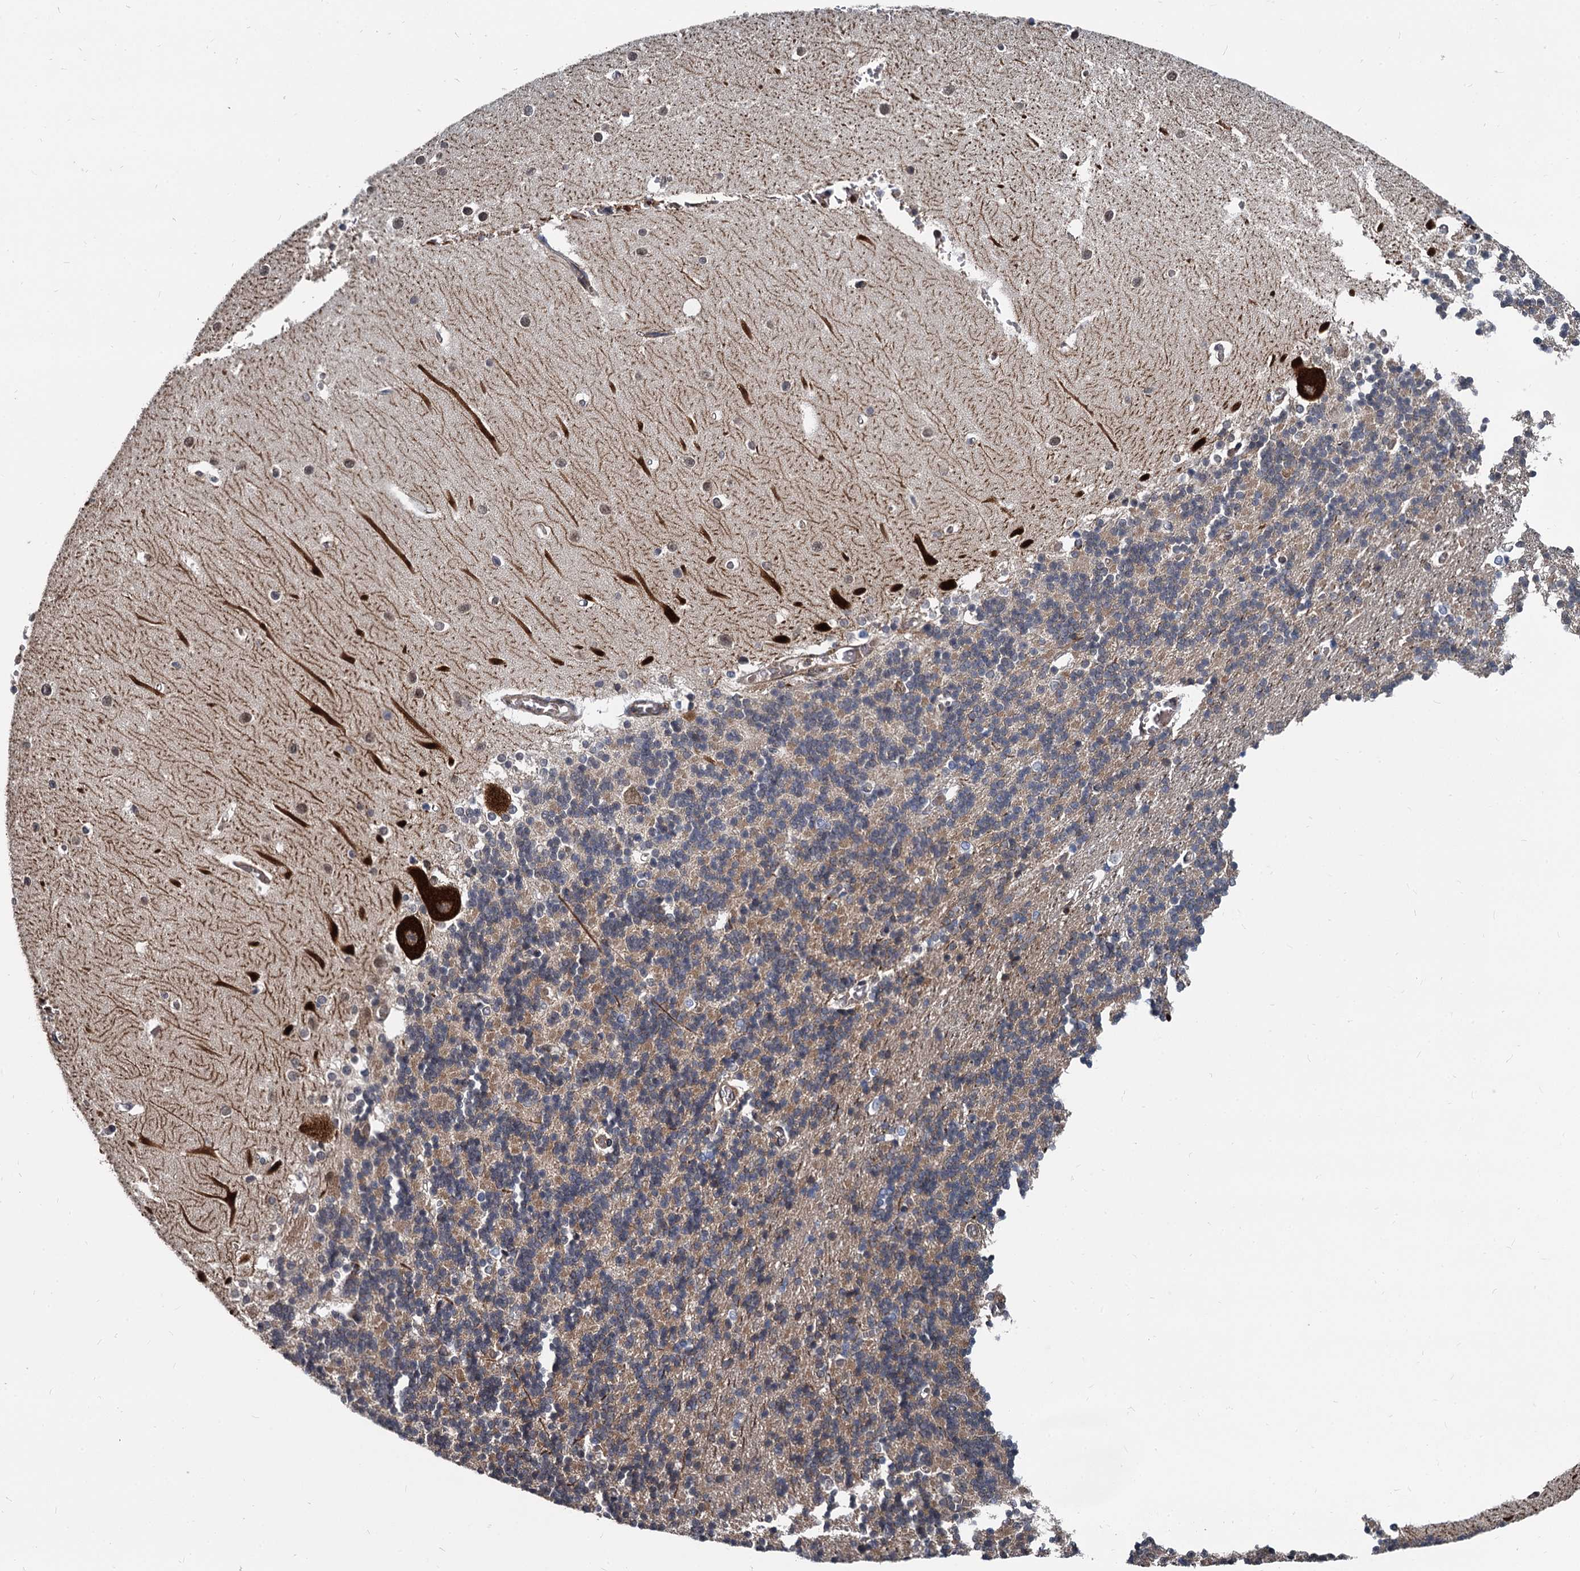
{"staining": {"intensity": "moderate", "quantity": "25%-75%", "location": "cytoplasmic/membranous,nuclear"}, "tissue": "cerebellum", "cell_type": "Cells in granular layer", "image_type": "normal", "snomed": [{"axis": "morphology", "description": "Normal tissue, NOS"}, {"axis": "topography", "description": "Cerebellum"}], "caption": "Protein positivity by IHC reveals moderate cytoplasmic/membranous,nuclear expression in about 25%-75% of cells in granular layer in unremarkable cerebellum. The staining was performed using DAB (3,3'-diaminobenzidine) to visualize the protein expression in brown, while the nuclei were stained in blue with hematoxylin (Magnification: 20x).", "gene": "STIM1", "patient": {"sex": "male", "age": 37}}